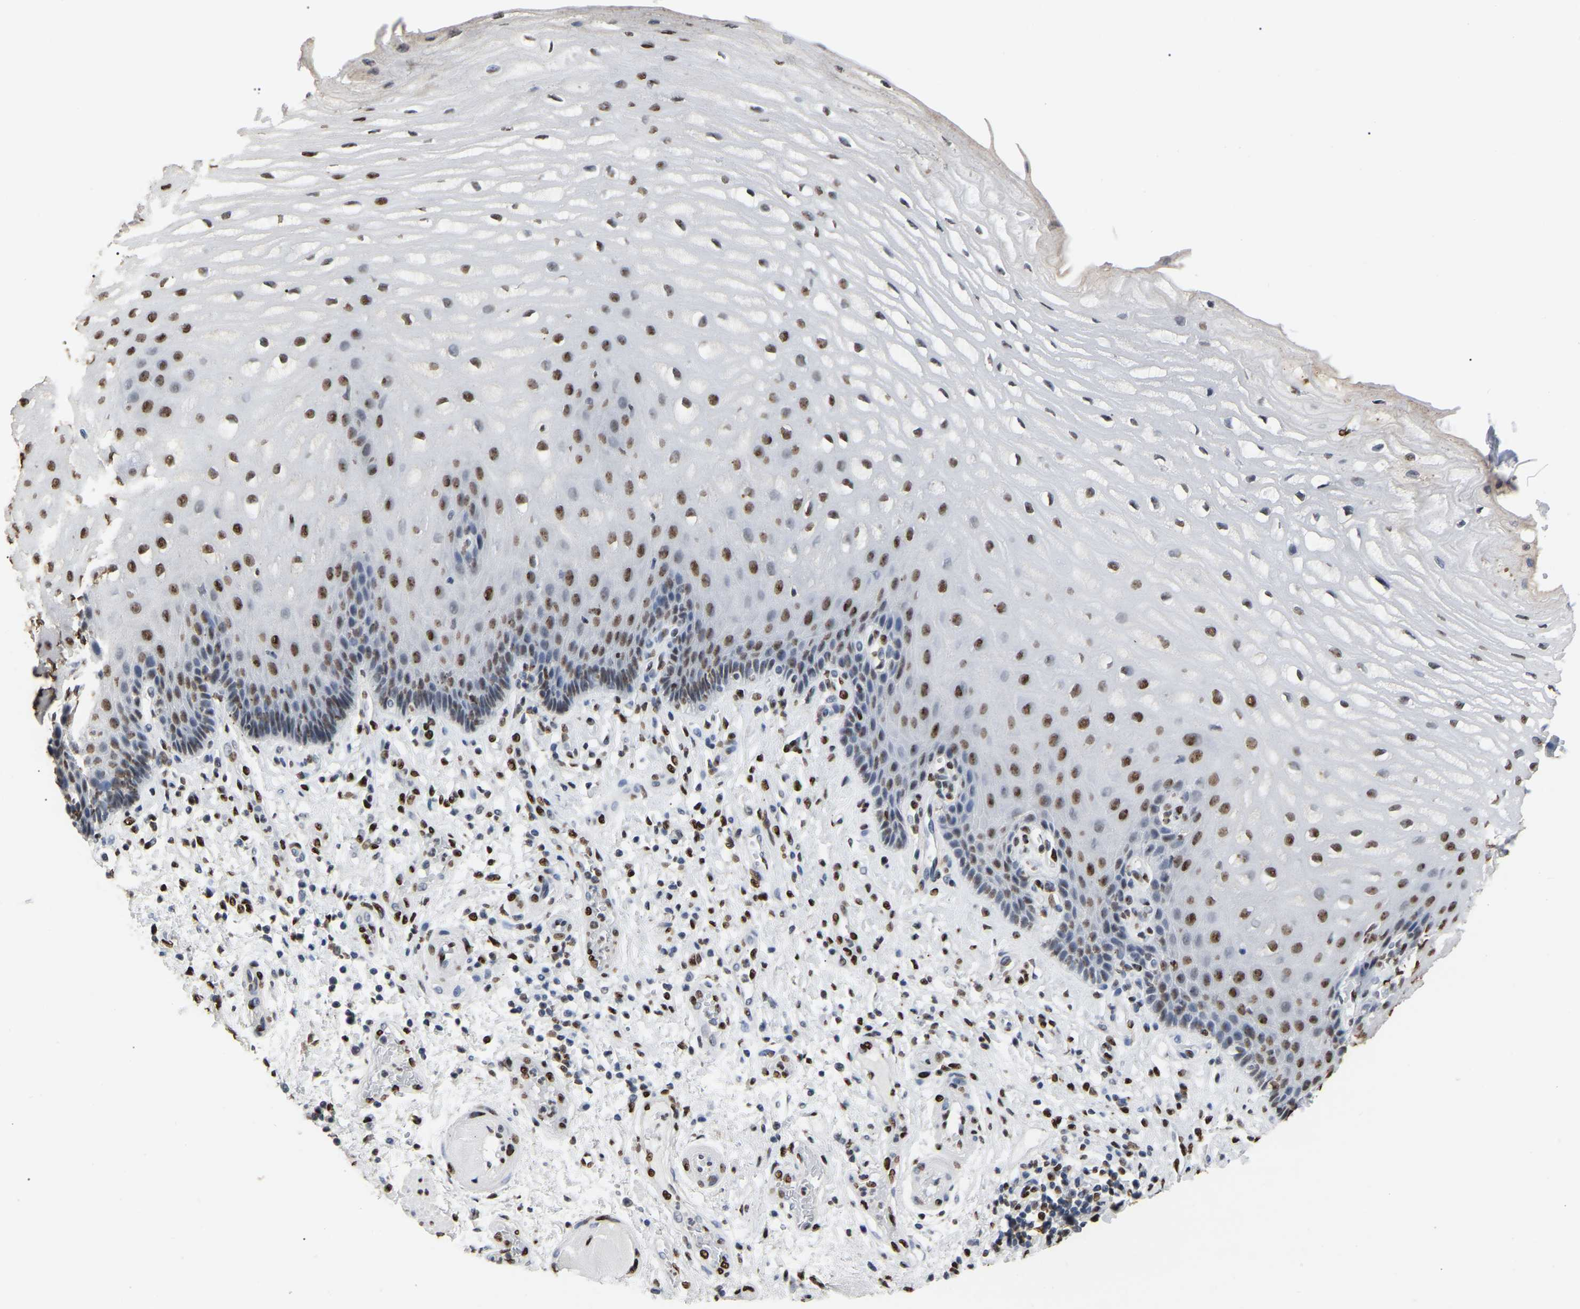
{"staining": {"intensity": "strong", "quantity": ">75%", "location": "nuclear"}, "tissue": "esophagus", "cell_type": "Squamous epithelial cells", "image_type": "normal", "snomed": [{"axis": "morphology", "description": "Normal tissue, NOS"}, {"axis": "topography", "description": "Esophagus"}], "caption": "DAB (3,3'-diaminobenzidine) immunohistochemical staining of unremarkable esophagus displays strong nuclear protein expression in approximately >75% of squamous epithelial cells.", "gene": "RBL2", "patient": {"sex": "male", "age": 54}}